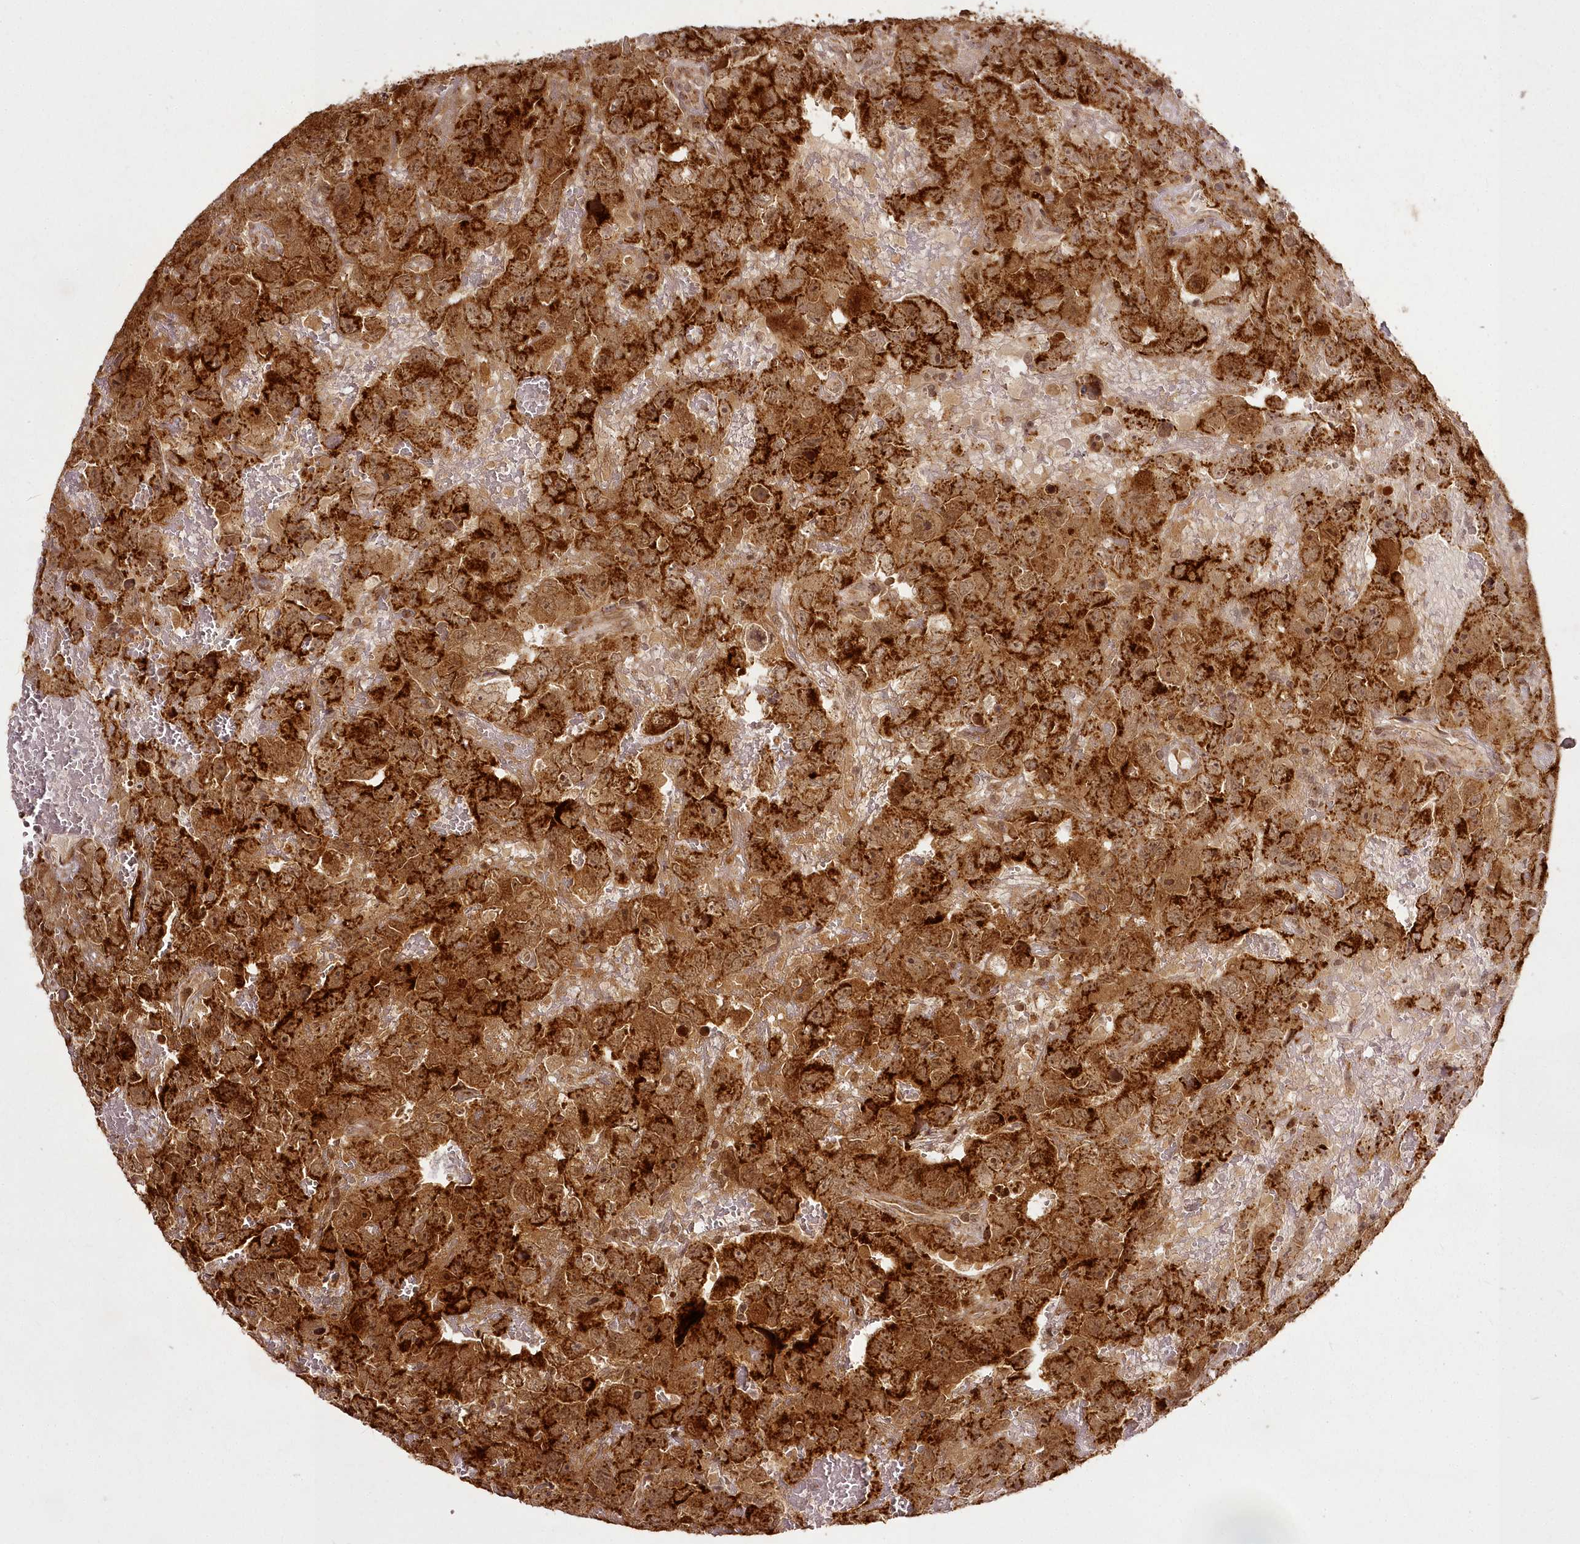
{"staining": {"intensity": "strong", "quantity": ">75%", "location": "cytoplasmic/membranous,nuclear"}, "tissue": "testis cancer", "cell_type": "Tumor cells", "image_type": "cancer", "snomed": [{"axis": "morphology", "description": "Carcinoma, Embryonal, NOS"}, {"axis": "topography", "description": "Testis"}], "caption": "Strong cytoplasmic/membranous and nuclear positivity for a protein is appreciated in about >75% of tumor cells of embryonal carcinoma (testis) using IHC.", "gene": "CHCHD2", "patient": {"sex": "male", "age": 45}}